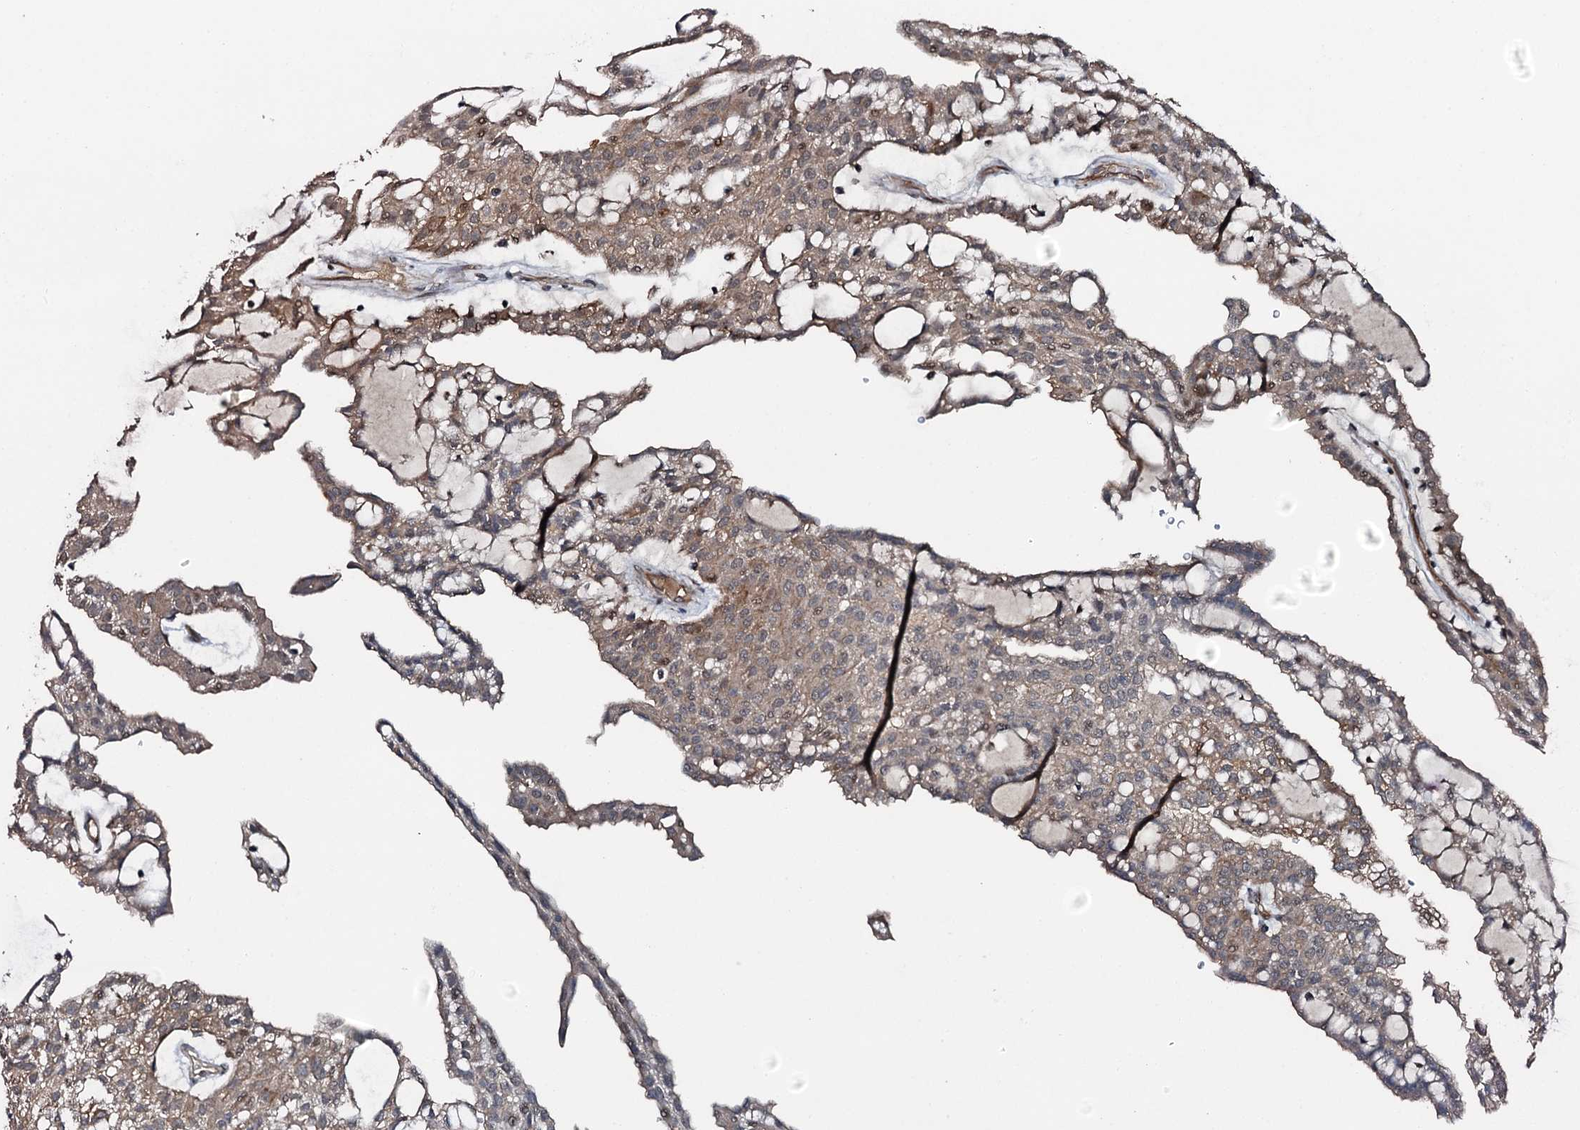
{"staining": {"intensity": "weak", "quantity": "25%-75%", "location": "cytoplasmic/membranous"}, "tissue": "renal cancer", "cell_type": "Tumor cells", "image_type": "cancer", "snomed": [{"axis": "morphology", "description": "Adenocarcinoma, NOS"}, {"axis": "topography", "description": "Kidney"}], "caption": "High-power microscopy captured an immunohistochemistry micrograph of renal cancer (adenocarcinoma), revealing weak cytoplasmic/membranous positivity in approximately 25%-75% of tumor cells.", "gene": "FLYWCH1", "patient": {"sex": "male", "age": 63}}